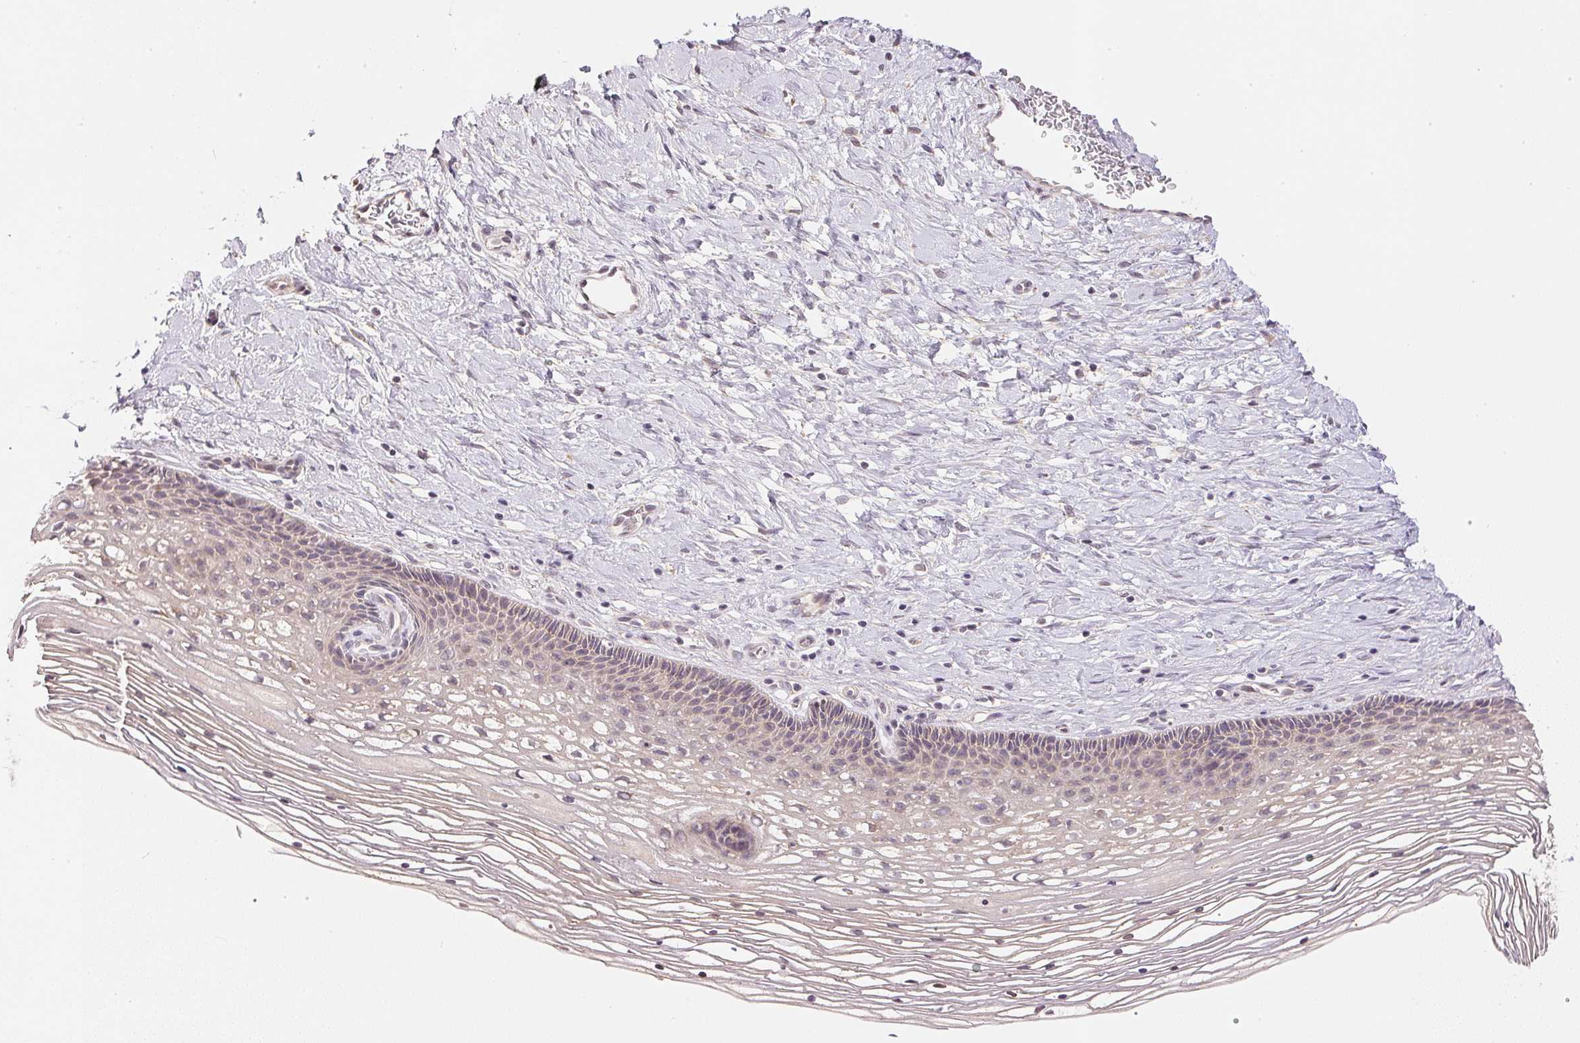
{"staining": {"intensity": "weak", "quantity": "25%-75%", "location": "cytoplasmic/membranous"}, "tissue": "cervix", "cell_type": "Glandular cells", "image_type": "normal", "snomed": [{"axis": "morphology", "description": "Normal tissue, NOS"}, {"axis": "topography", "description": "Cervix"}], "caption": "Protein expression analysis of unremarkable human cervix reveals weak cytoplasmic/membranous positivity in approximately 25%-75% of glandular cells. The staining was performed using DAB (3,3'-diaminobenzidine), with brown indicating positive protein expression. Nuclei are stained blue with hematoxylin.", "gene": "TTC23L", "patient": {"sex": "female", "age": 34}}